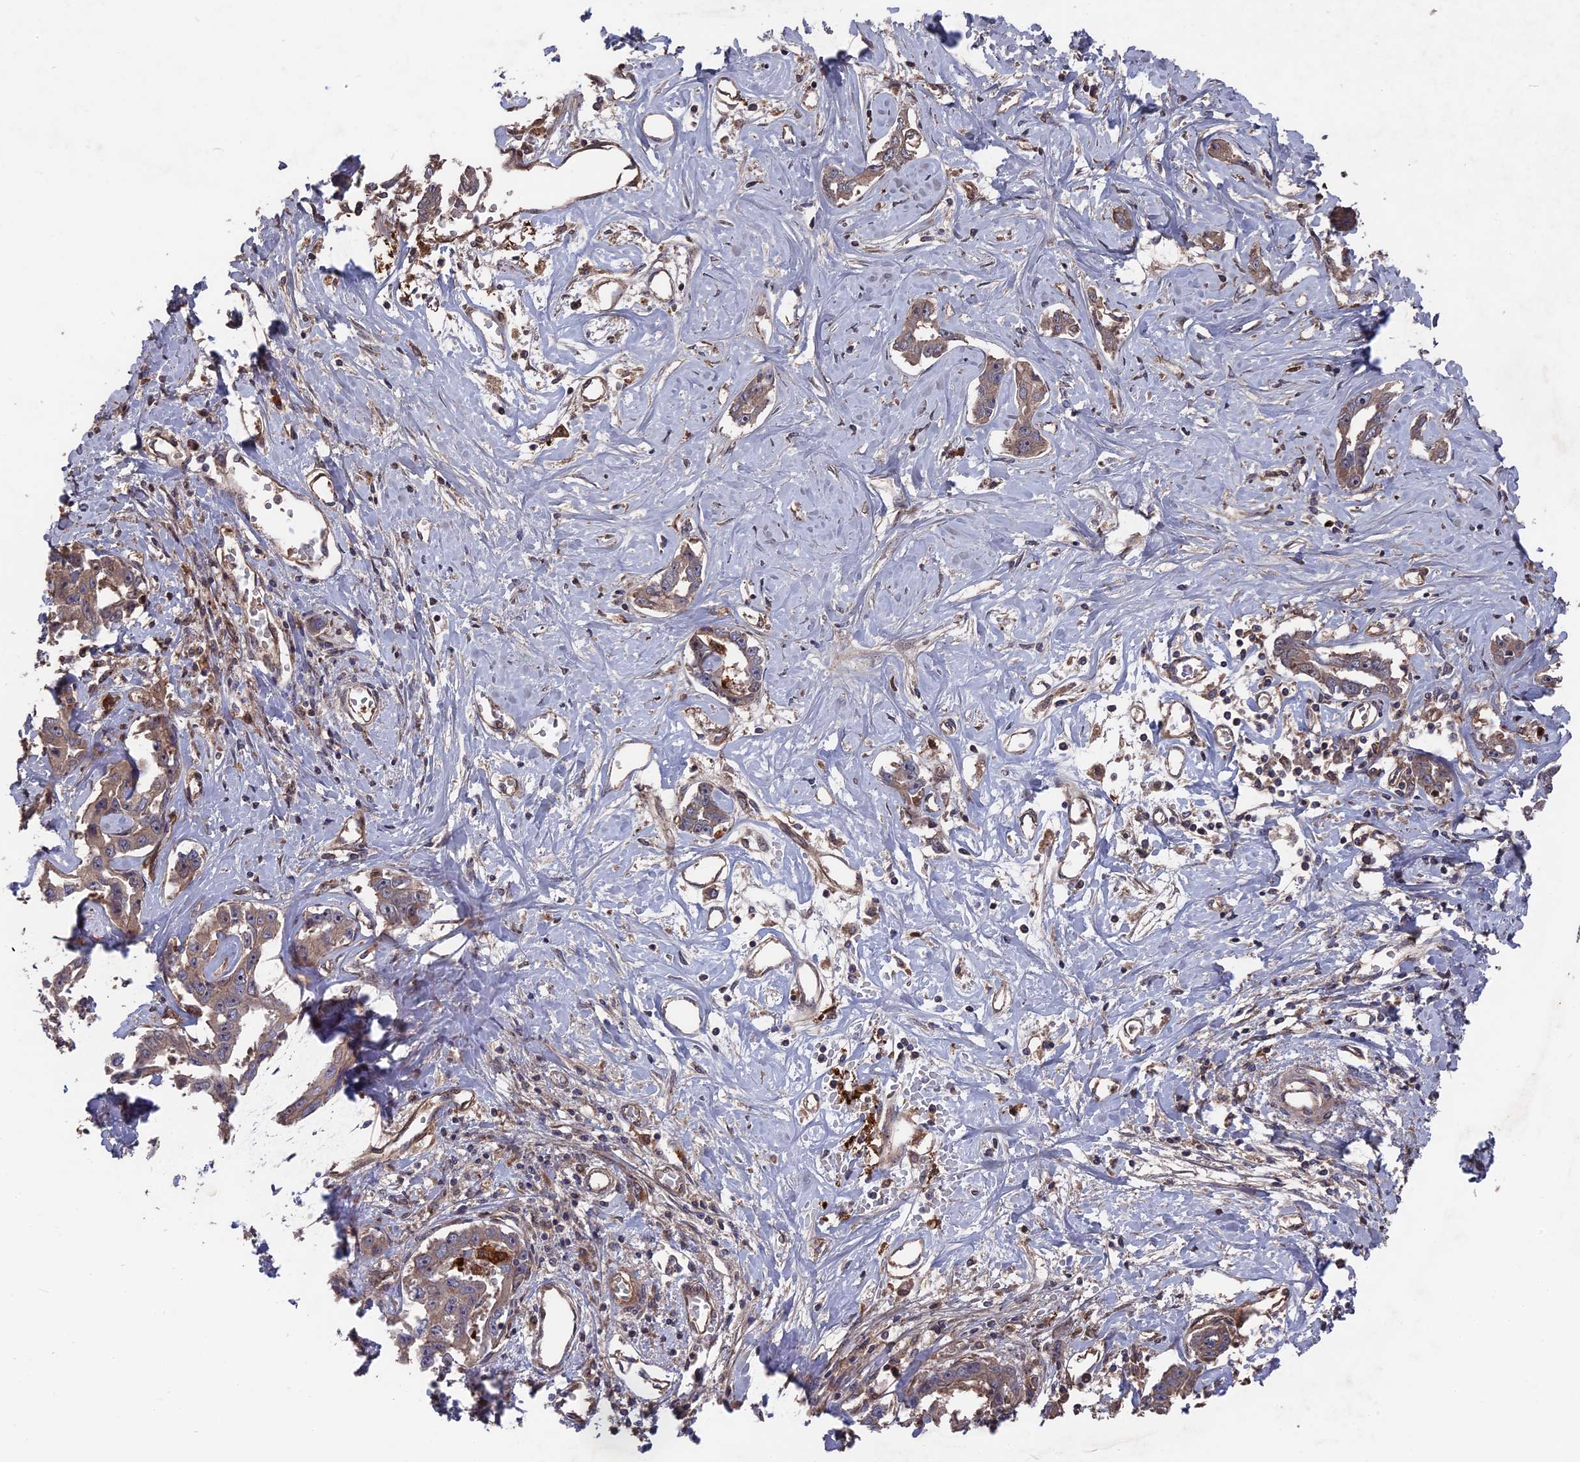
{"staining": {"intensity": "weak", "quantity": ">75%", "location": "cytoplasmic/membranous"}, "tissue": "liver cancer", "cell_type": "Tumor cells", "image_type": "cancer", "snomed": [{"axis": "morphology", "description": "Cholangiocarcinoma"}, {"axis": "topography", "description": "Liver"}], "caption": "Brown immunohistochemical staining in liver cancer demonstrates weak cytoplasmic/membranous expression in approximately >75% of tumor cells.", "gene": "DEF8", "patient": {"sex": "male", "age": 59}}